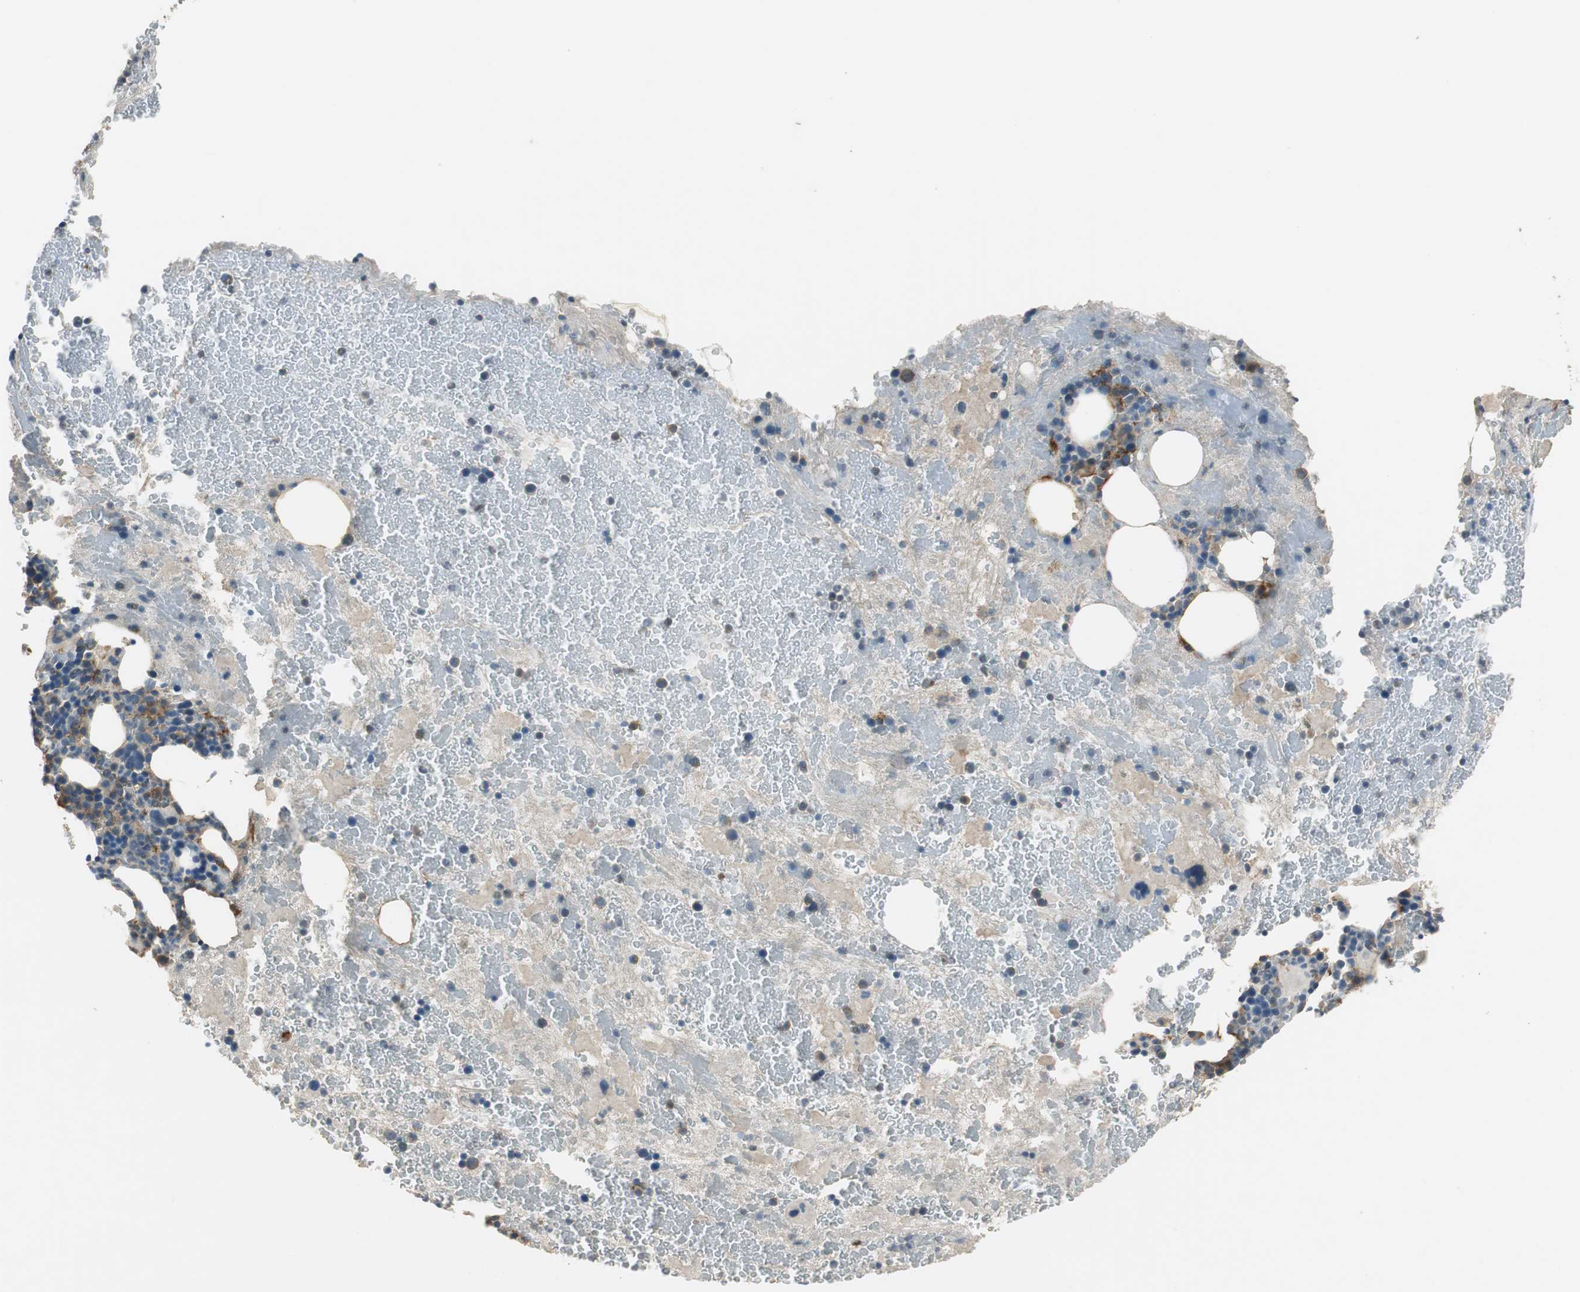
{"staining": {"intensity": "moderate", "quantity": "25%-75%", "location": "cytoplasmic/membranous"}, "tissue": "bone marrow", "cell_type": "Hematopoietic cells", "image_type": "normal", "snomed": [{"axis": "morphology", "description": "Normal tissue, NOS"}, {"axis": "topography", "description": "Bone marrow"}], "caption": "Immunohistochemistry staining of benign bone marrow, which displays medium levels of moderate cytoplasmic/membranous positivity in about 25%-75% of hematopoietic cells indicating moderate cytoplasmic/membranous protein staining. The staining was performed using DAB (brown) for protein detection and nuclei were counterstained in hematoxylin (blue).", "gene": "MSTO1", "patient": {"sex": "male", "age": 76}}